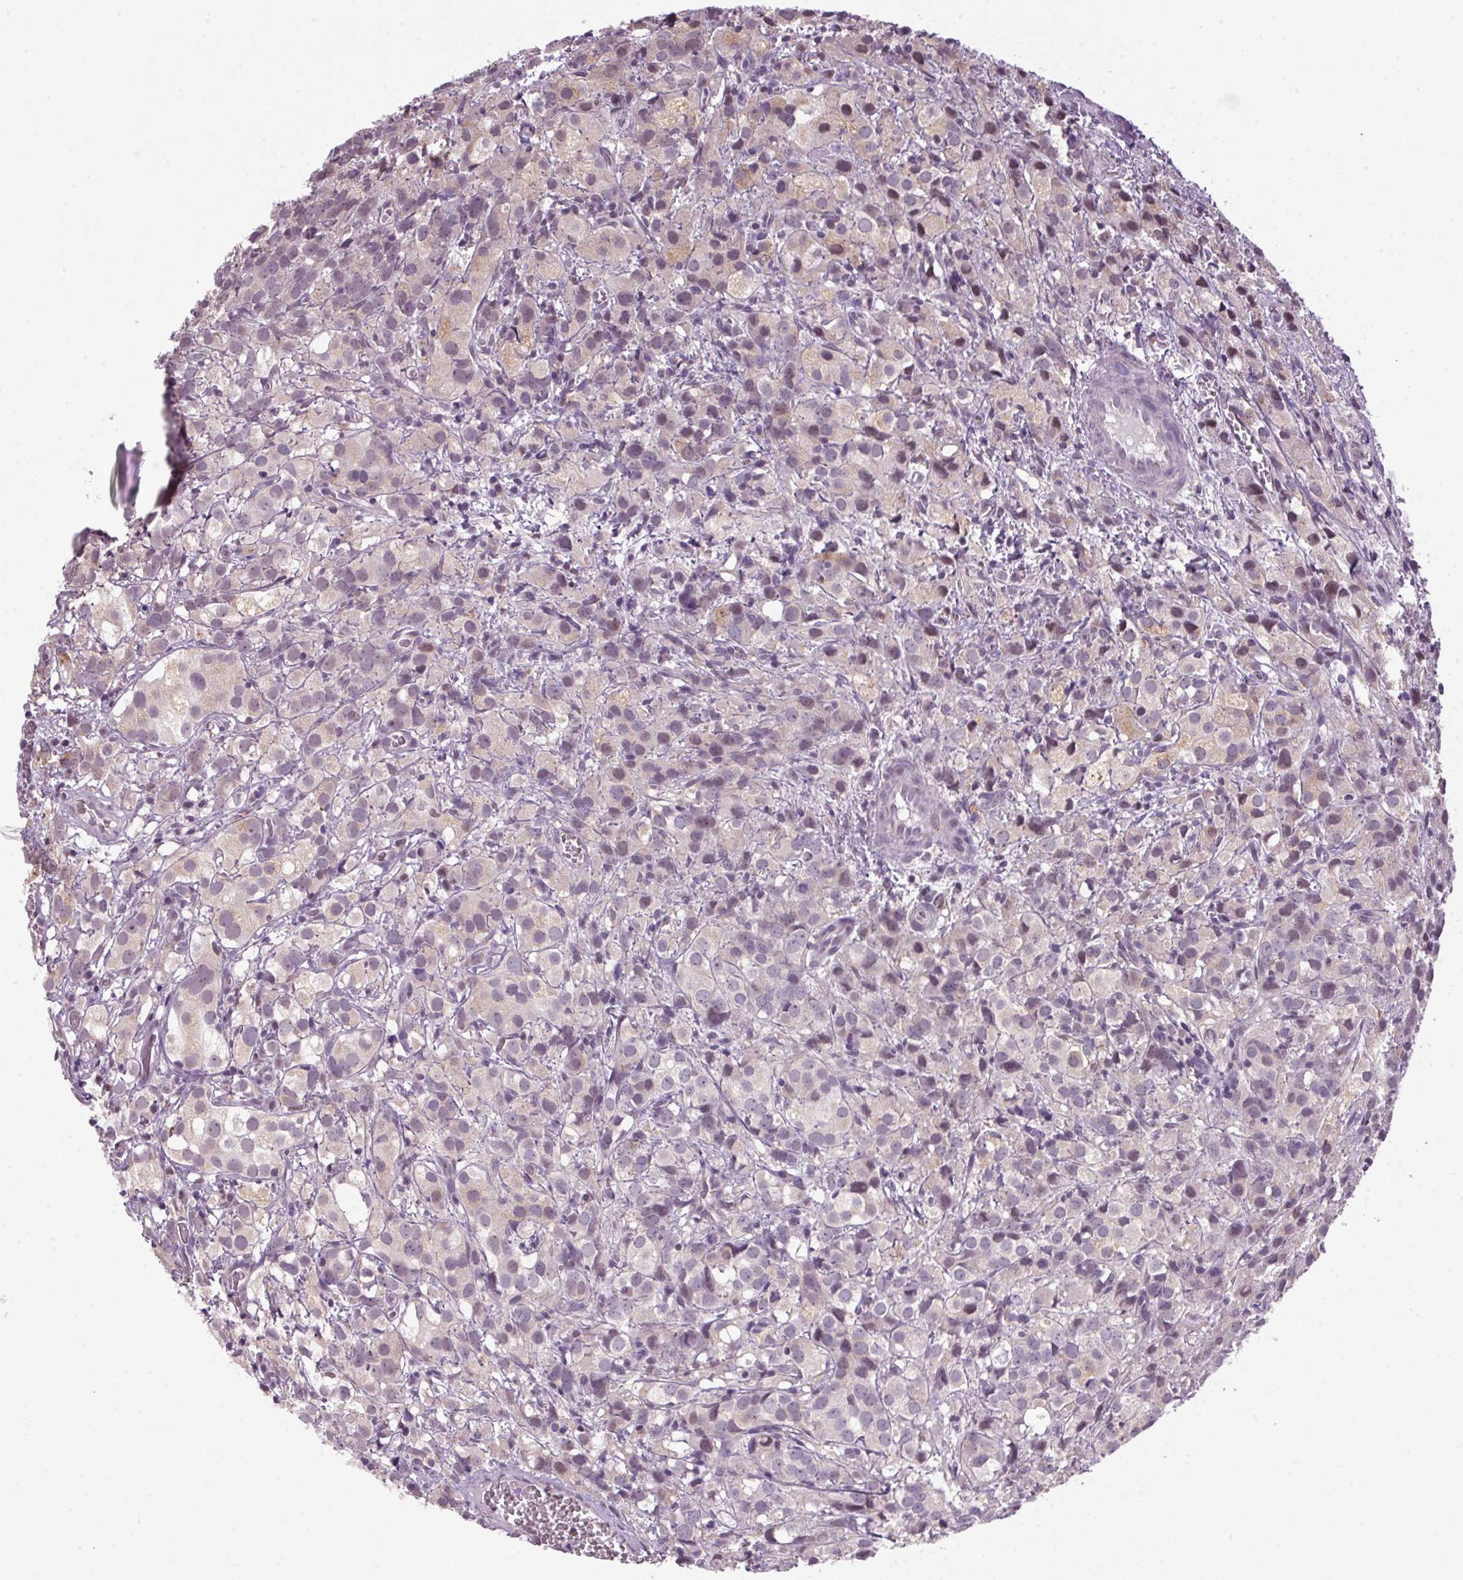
{"staining": {"intensity": "weak", "quantity": "<25%", "location": "cytoplasmic/membranous"}, "tissue": "prostate cancer", "cell_type": "Tumor cells", "image_type": "cancer", "snomed": [{"axis": "morphology", "description": "Adenocarcinoma, High grade"}, {"axis": "topography", "description": "Prostate"}], "caption": "There is no significant expression in tumor cells of adenocarcinoma (high-grade) (prostate).", "gene": "AKR1E2", "patient": {"sex": "male", "age": 86}}